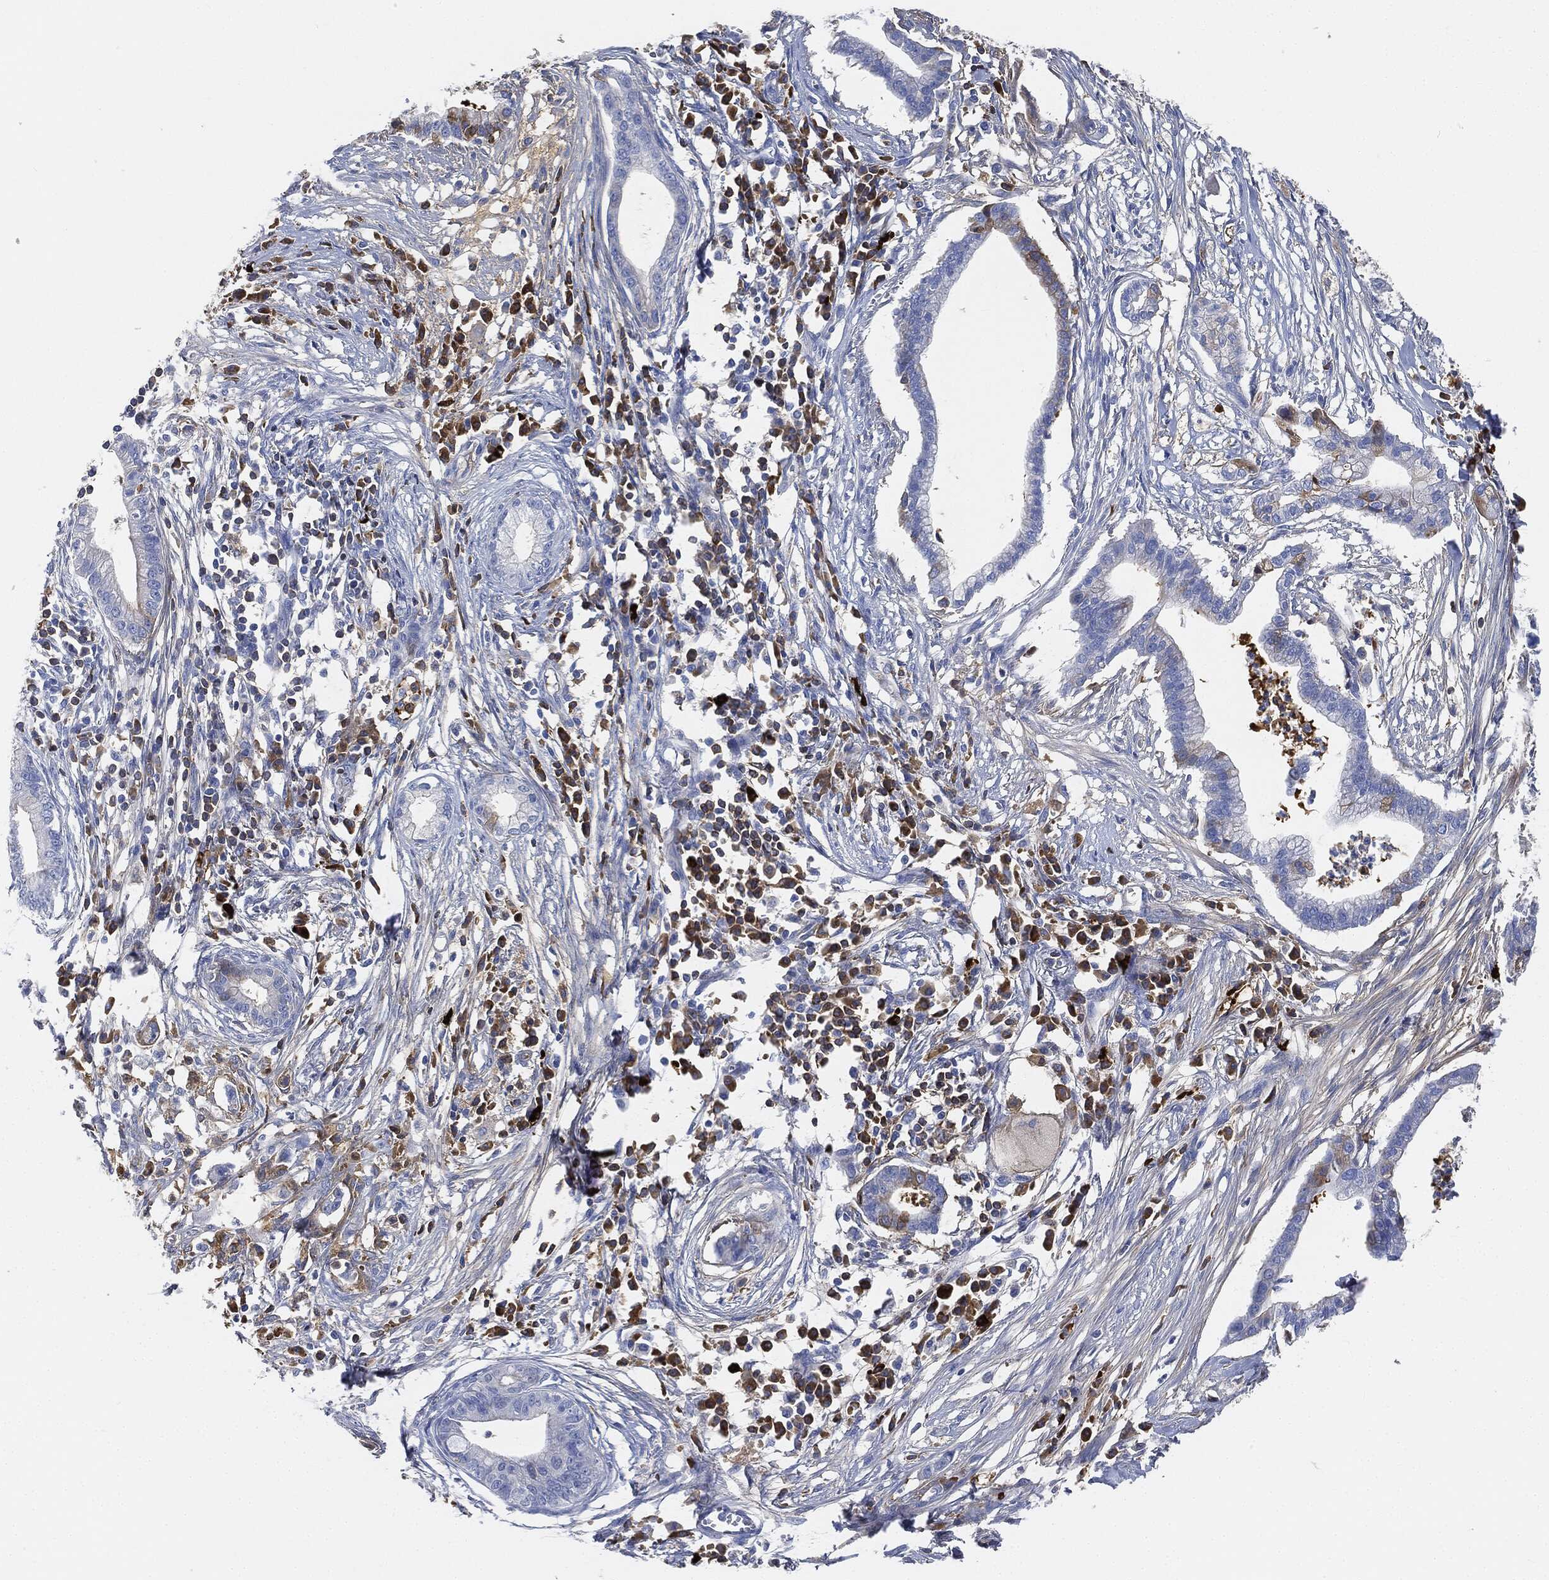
{"staining": {"intensity": "negative", "quantity": "none", "location": "none"}, "tissue": "pancreatic cancer", "cell_type": "Tumor cells", "image_type": "cancer", "snomed": [{"axis": "morphology", "description": "Normal tissue, NOS"}, {"axis": "morphology", "description": "Adenocarcinoma, NOS"}, {"axis": "topography", "description": "Pancreas"}], "caption": "Adenocarcinoma (pancreatic) stained for a protein using immunohistochemistry displays no staining tumor cells.", "gene": "IGLV6-57", "patient": {"sex": "female", "age": 58}}